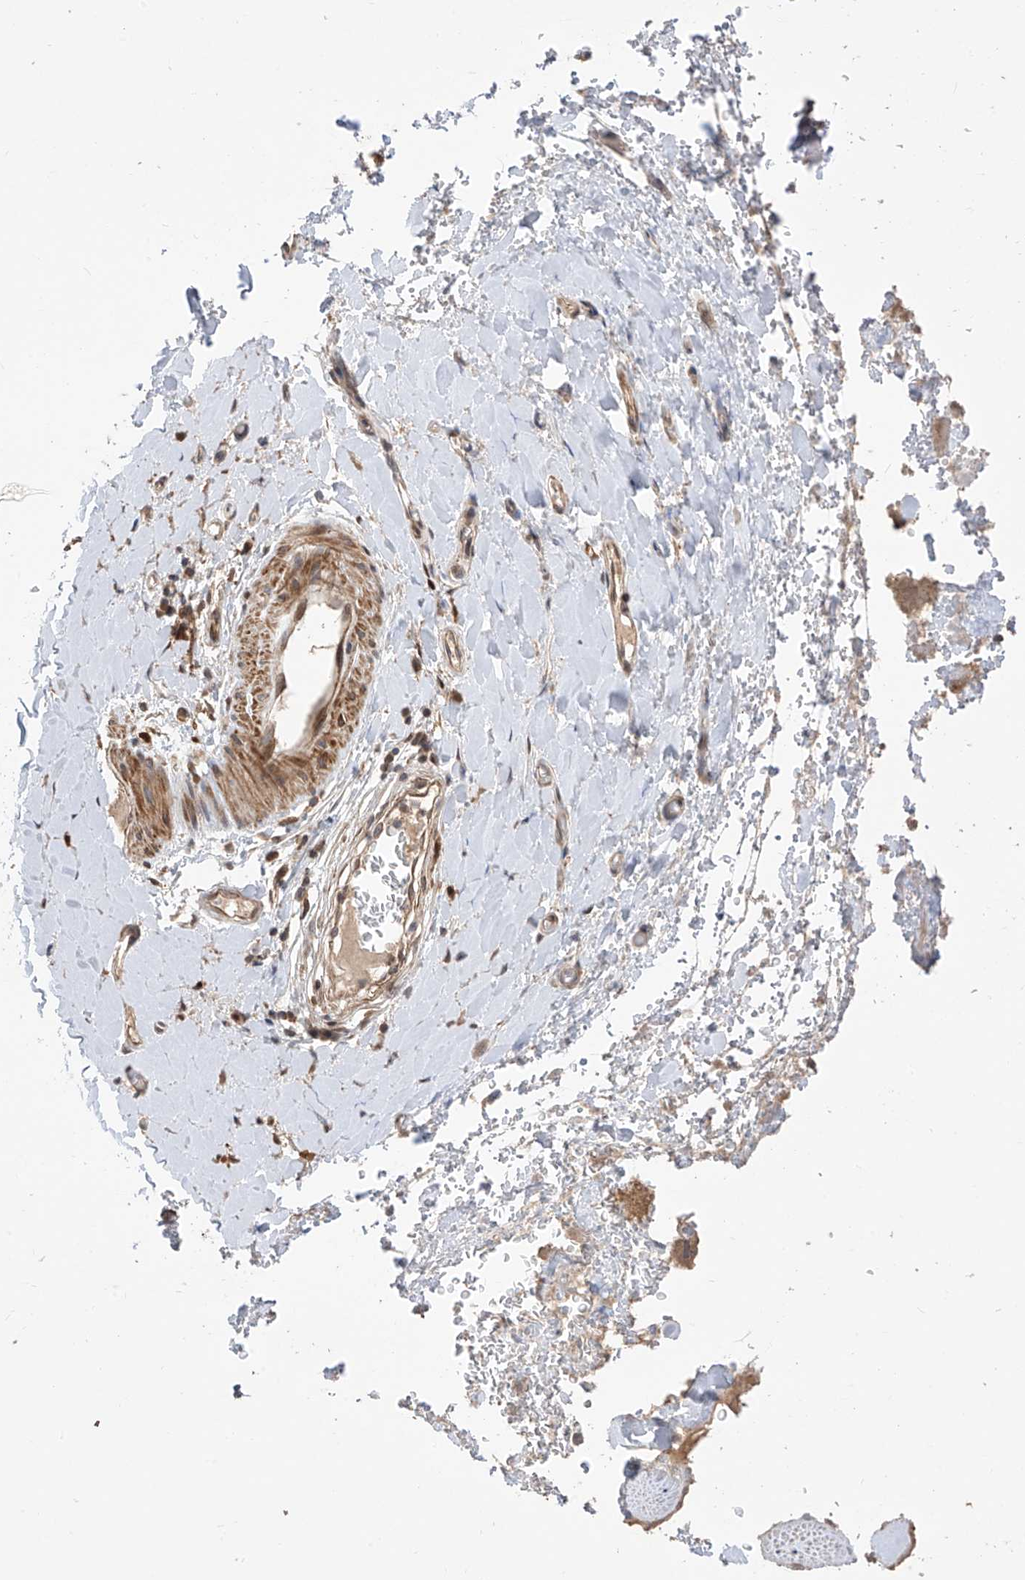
{"staining": {"intensity": "moderate", "quantity": ">75%", "location": "cytoplasmic/membranous,nuclear"}, "tissue": "soft tissue", "cell_type": "Fibroblasts", "image_type": "normal", "snomed": [{"axis": "morphology", "description": "Normal tissue, NOS"}, {"axis": "morphology", "description": "Adenocarcinoma, NOS"}, {"axis": "topography", "description": "Stomach, upper"}, {"axis": "topography", "description": "Peripheral nerve tissue"}], "caption": "This photomicrograph reveals immunohistochemistry (IHC) staining of benign human soft tissue, with medium moderate cytoplasmic/membranous,nuclear staining in about >75% of fibroblasts.", "gene": "LATS1", "patient": {"sex": "male", "age": 62}}